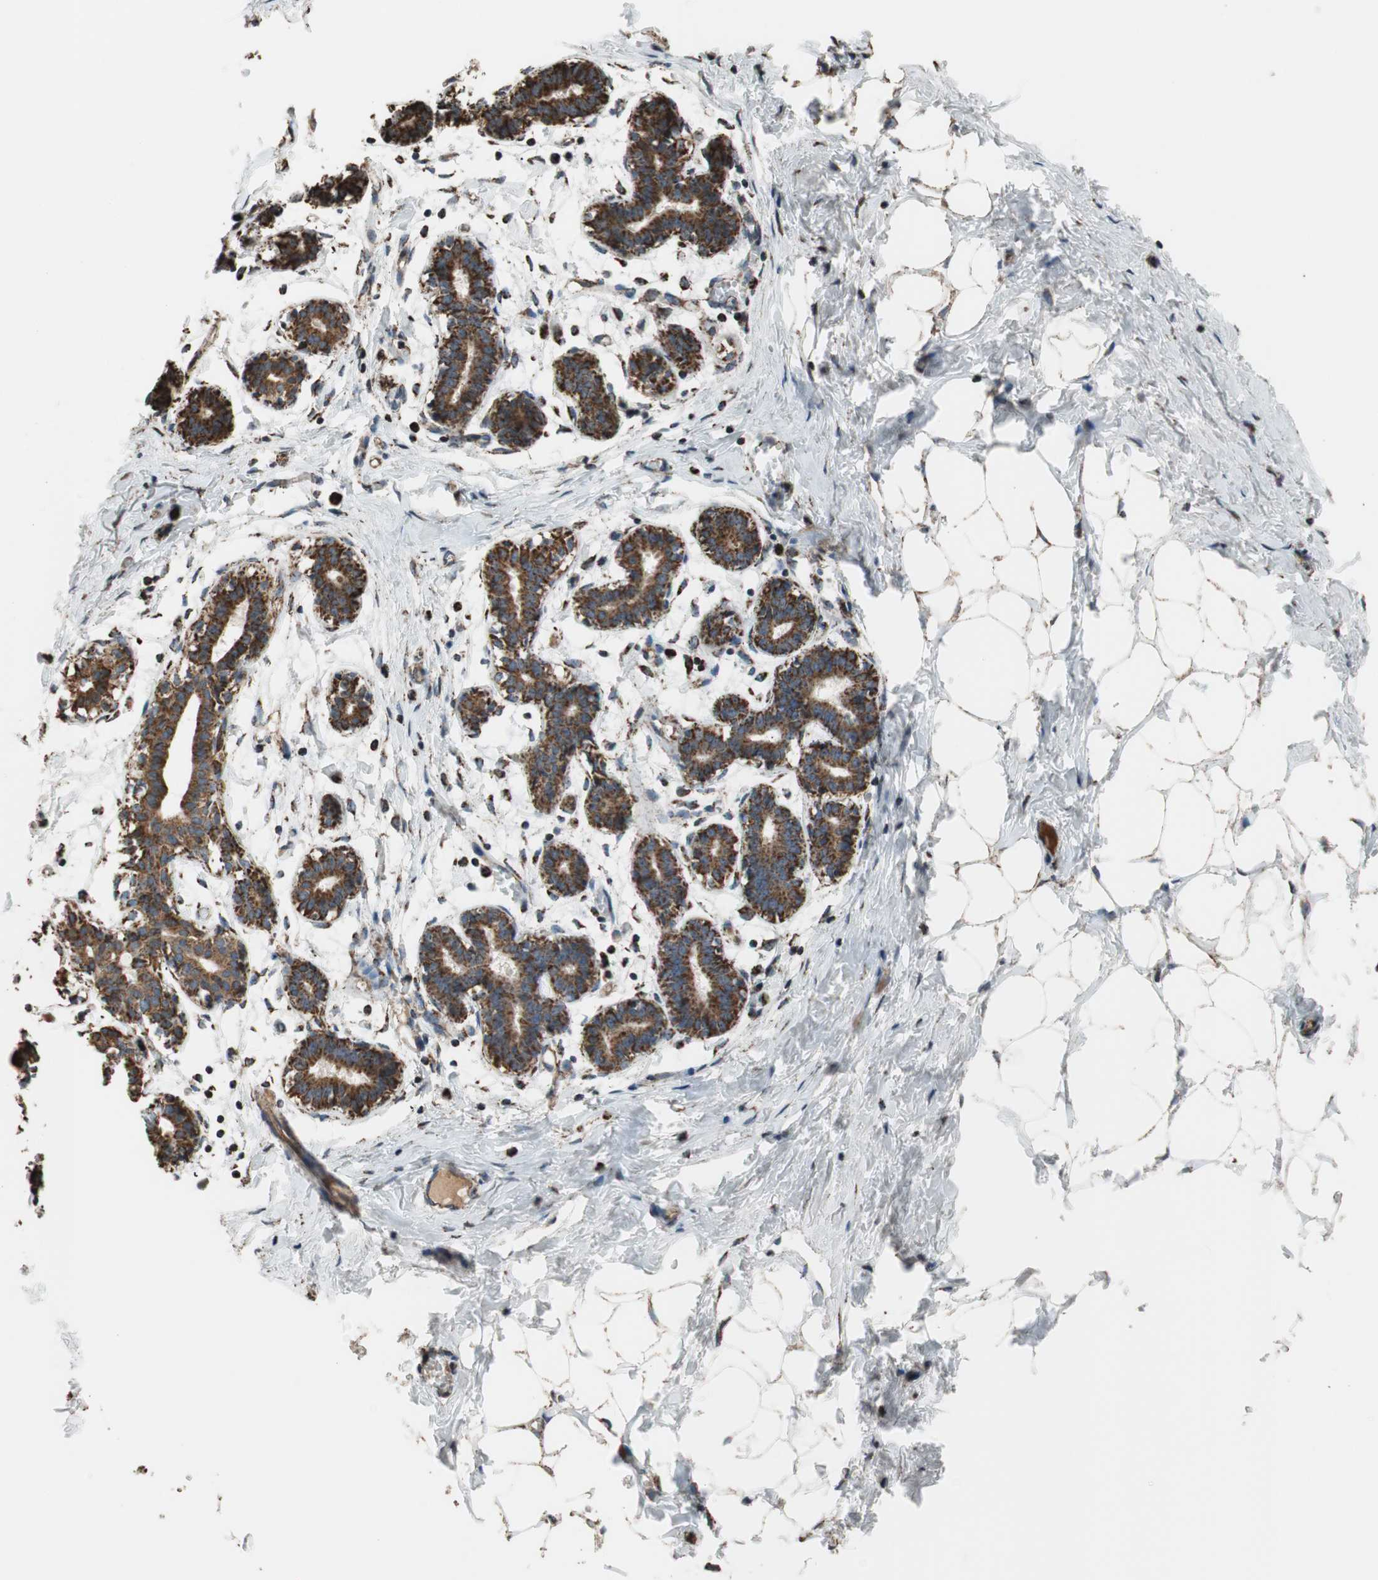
{"staining": {"intensity": "weak", "quantity": "25%-75%", "location": "cytoplasmic/membranous"}, "tissue": "breast", "cell_type": "Adipocytes", "image_type": "normal", "snomed": [{"axis": "morphology", "description": "Normal tissue, NOS"}, {"axis": "topography", "description": "Breast"}], "caption": "Immunohistochemical staining of benign human breast reveals 25%-75% levels of weak cytoplasmic/membranous protein positivity in approximately 25%-75% of adipocytes.", "gene": "PCSK4", "patient": {"sex": "female", "age": 27}}